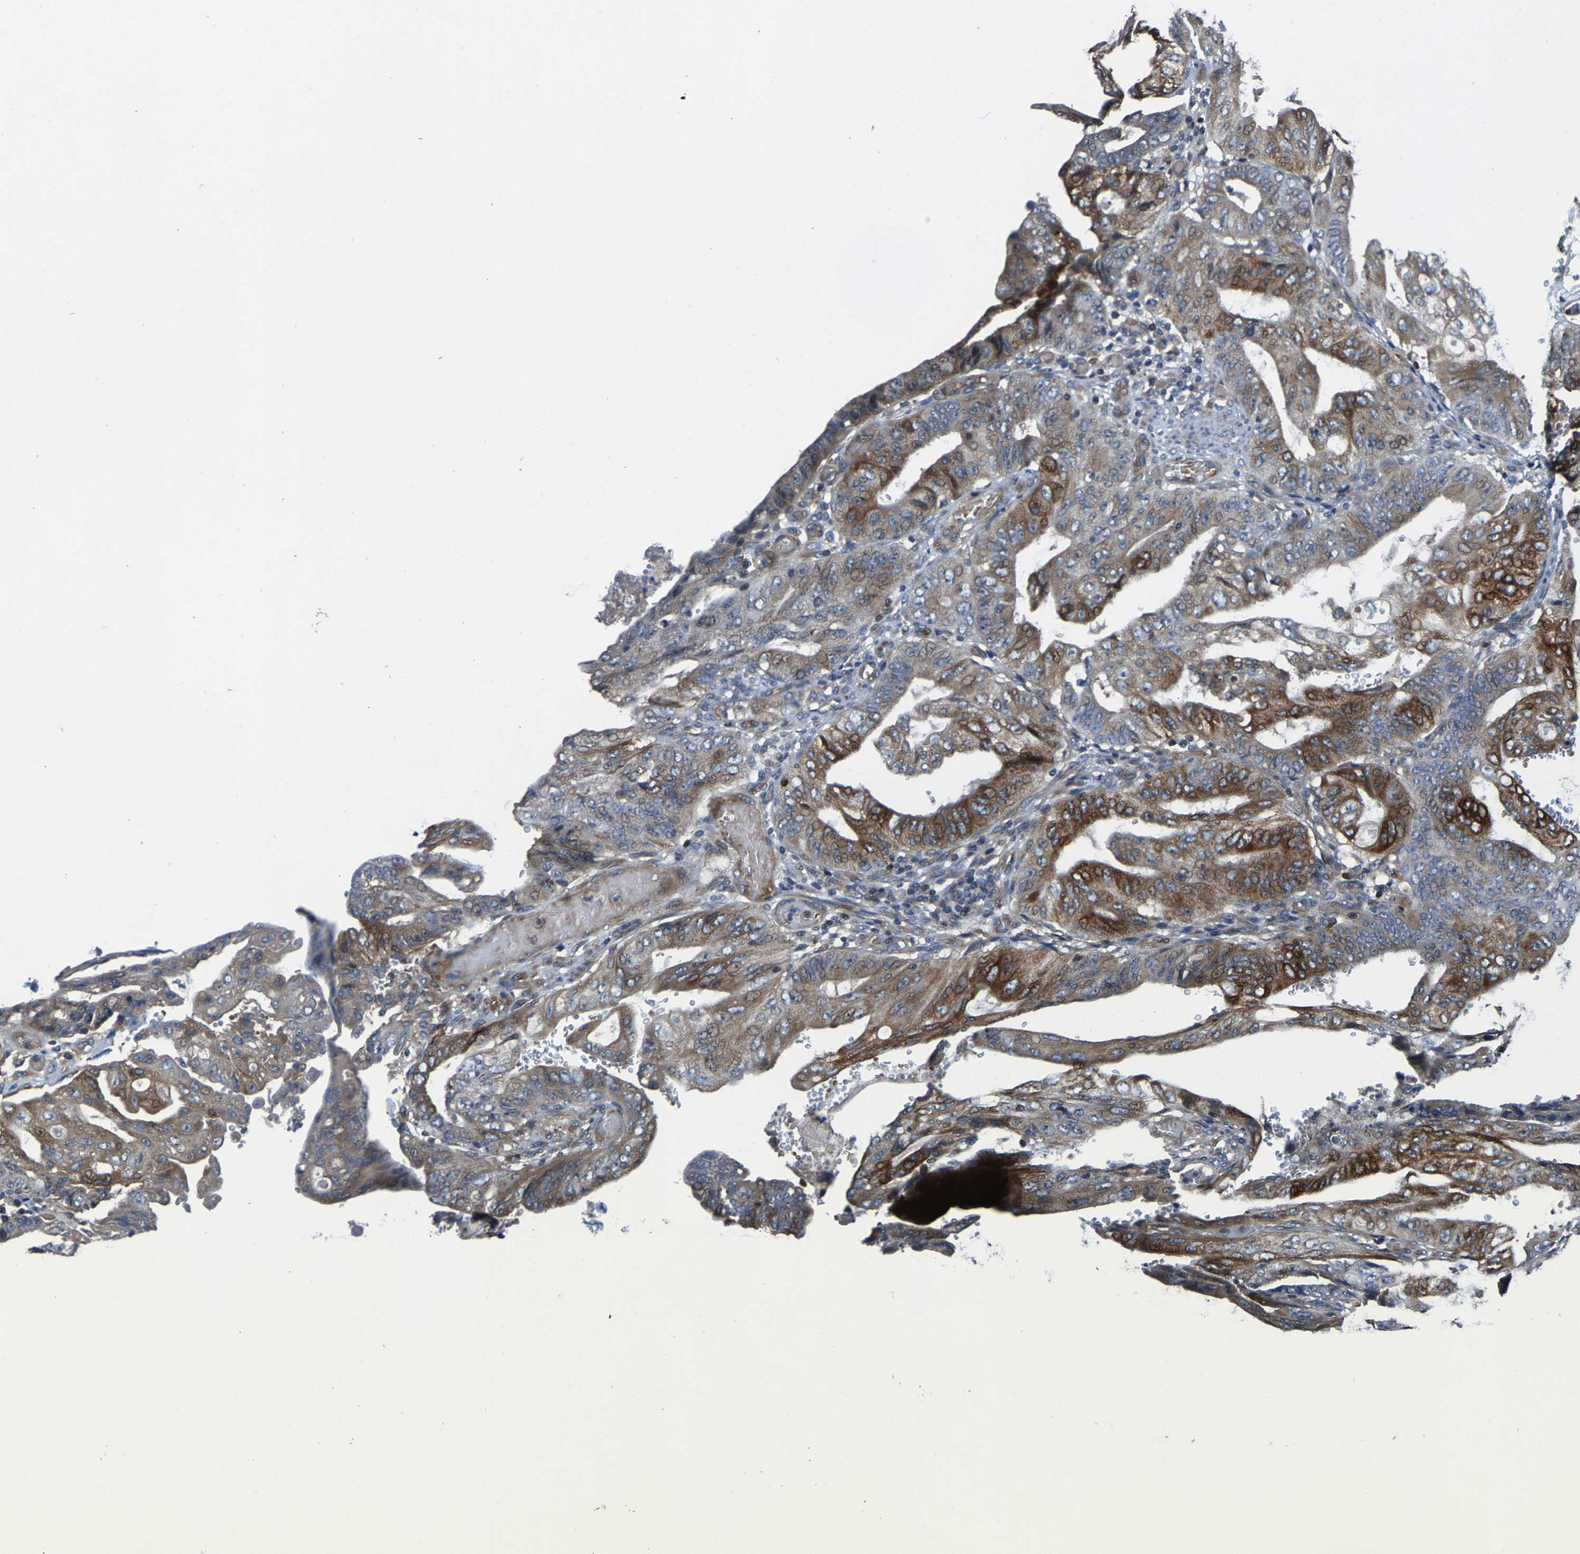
{"staining": {"intensity": "moderate", "quantity": ">75%", "location": "cytoplasmic/membranous"}, "tissue": "stomach cancer", "cell_type": "Tumor cells", "image_type": "cancer", "snomed": [{"axis": "morphology", "description": "Adenocarcinoma, NOS"}, {"axis": "topography", "description": "Stomach"}], "caption": "IHC staining of stomach cancer, which displays medium levels of moderate cytoplasmic/membranous staining in approximately >75% of tumor cells indicating moderate cytoplasmic/membranous protein staining. The staining was performed using DAB (3,3'-diaminobenzidine) (brown) for protein detection and nuclei were counterstained in hematoxylin (blue).", "gene": "AGBL3", "patient": {"sex": "female", "age": 73}}